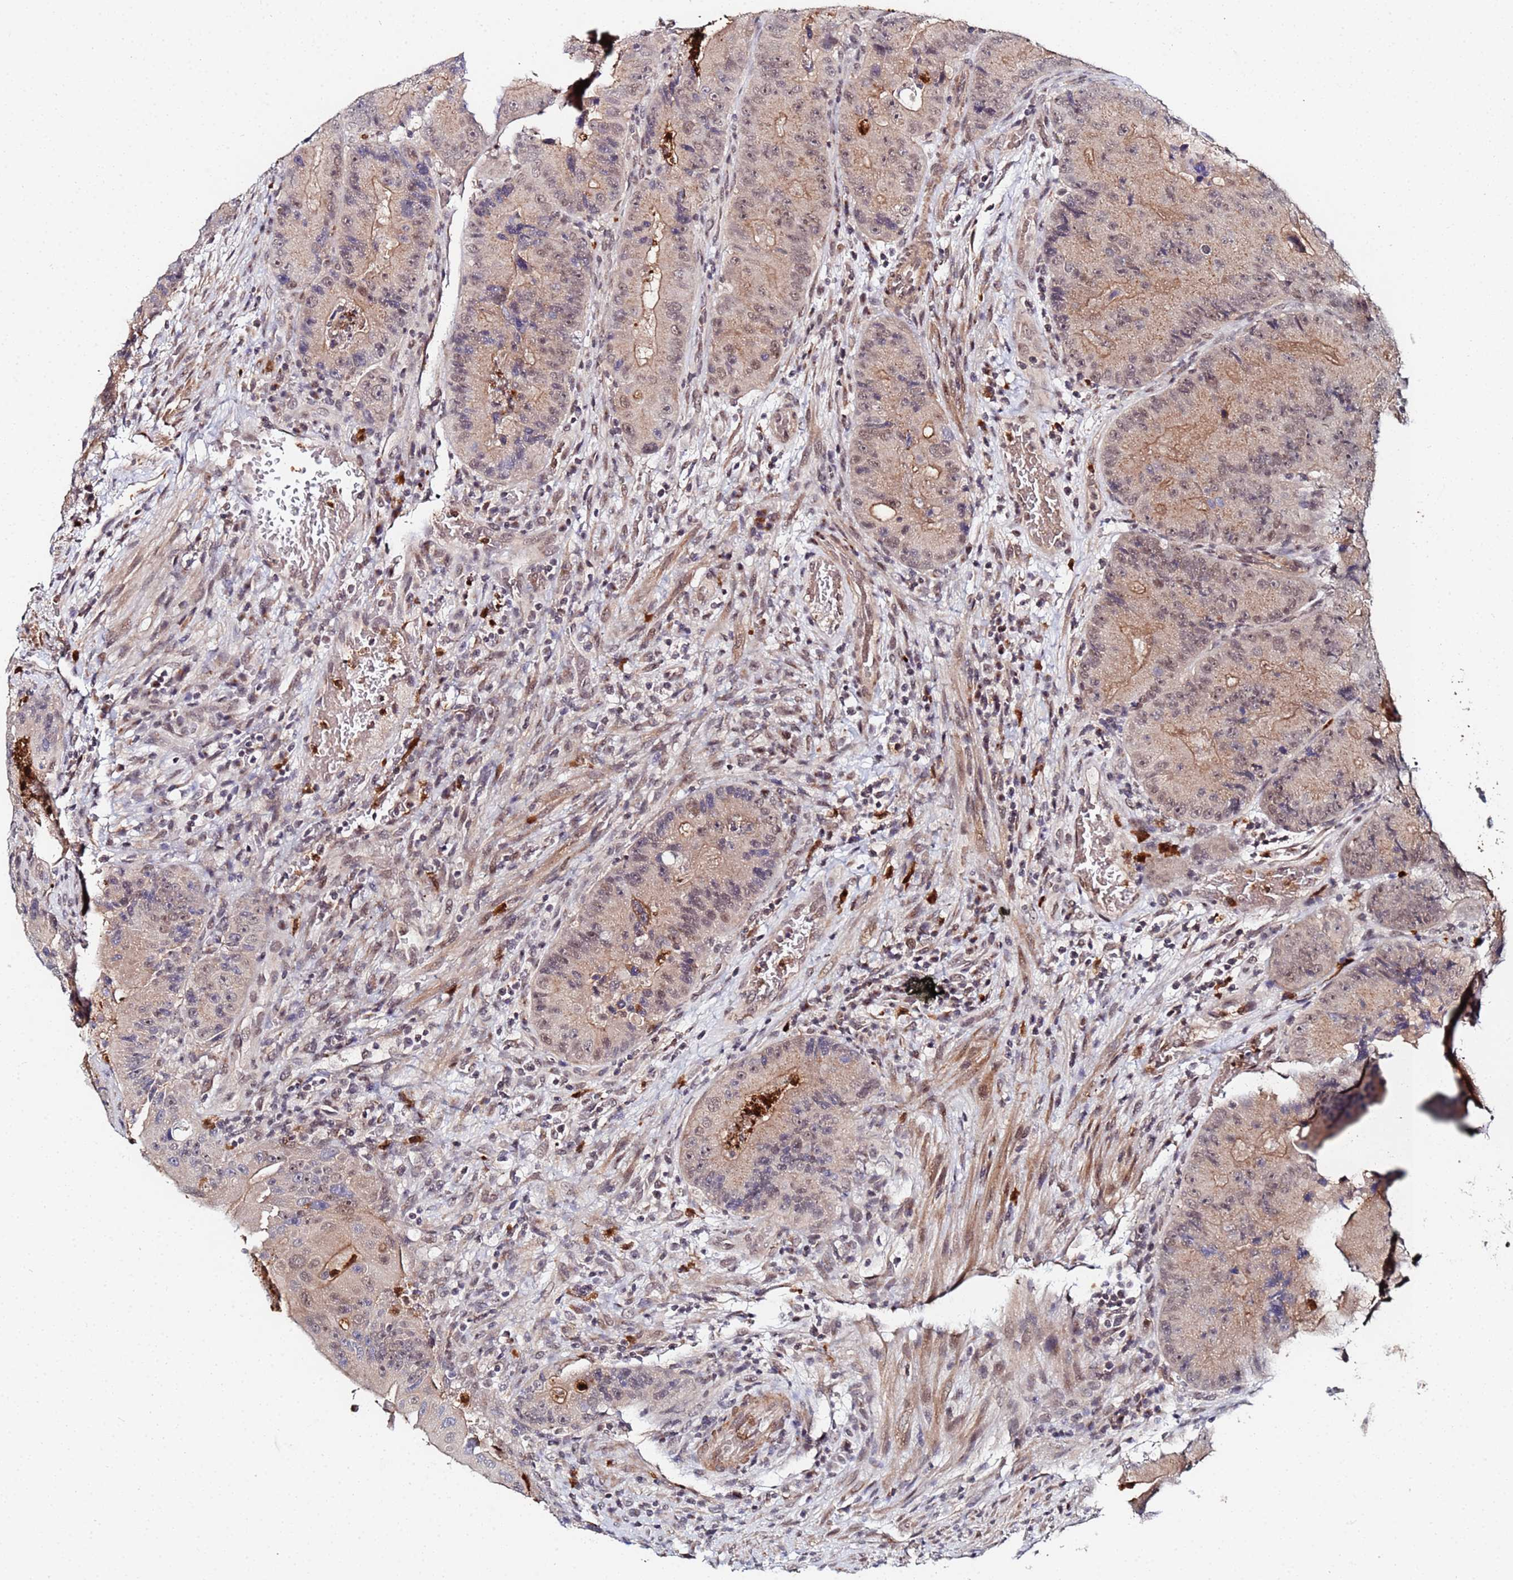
{"staining": {"intensity": "weak", "quantity": "25%-75%", "location": "cytoplasmic/membranous"}, "tissue": "colorectal cancer", "cell_type": "Tumor cells", "image_type": "cancer", "snomed": [{"axis": "morphology", "description": "Adenocarcinoma, NOS"}, {"axis": "topography", "description": "Colon"}], "caption": "Tumor cells demonstrate weak cytoplasmic/membranous positivity in about 25%-75% of cells in colorectal cancer. (DAB (3,3'-diaminobenzidine) IHC with brightfield microscopy, high magnification).", "gene": "MTCL1", "patient": {"sex": "female", "age": 86}}